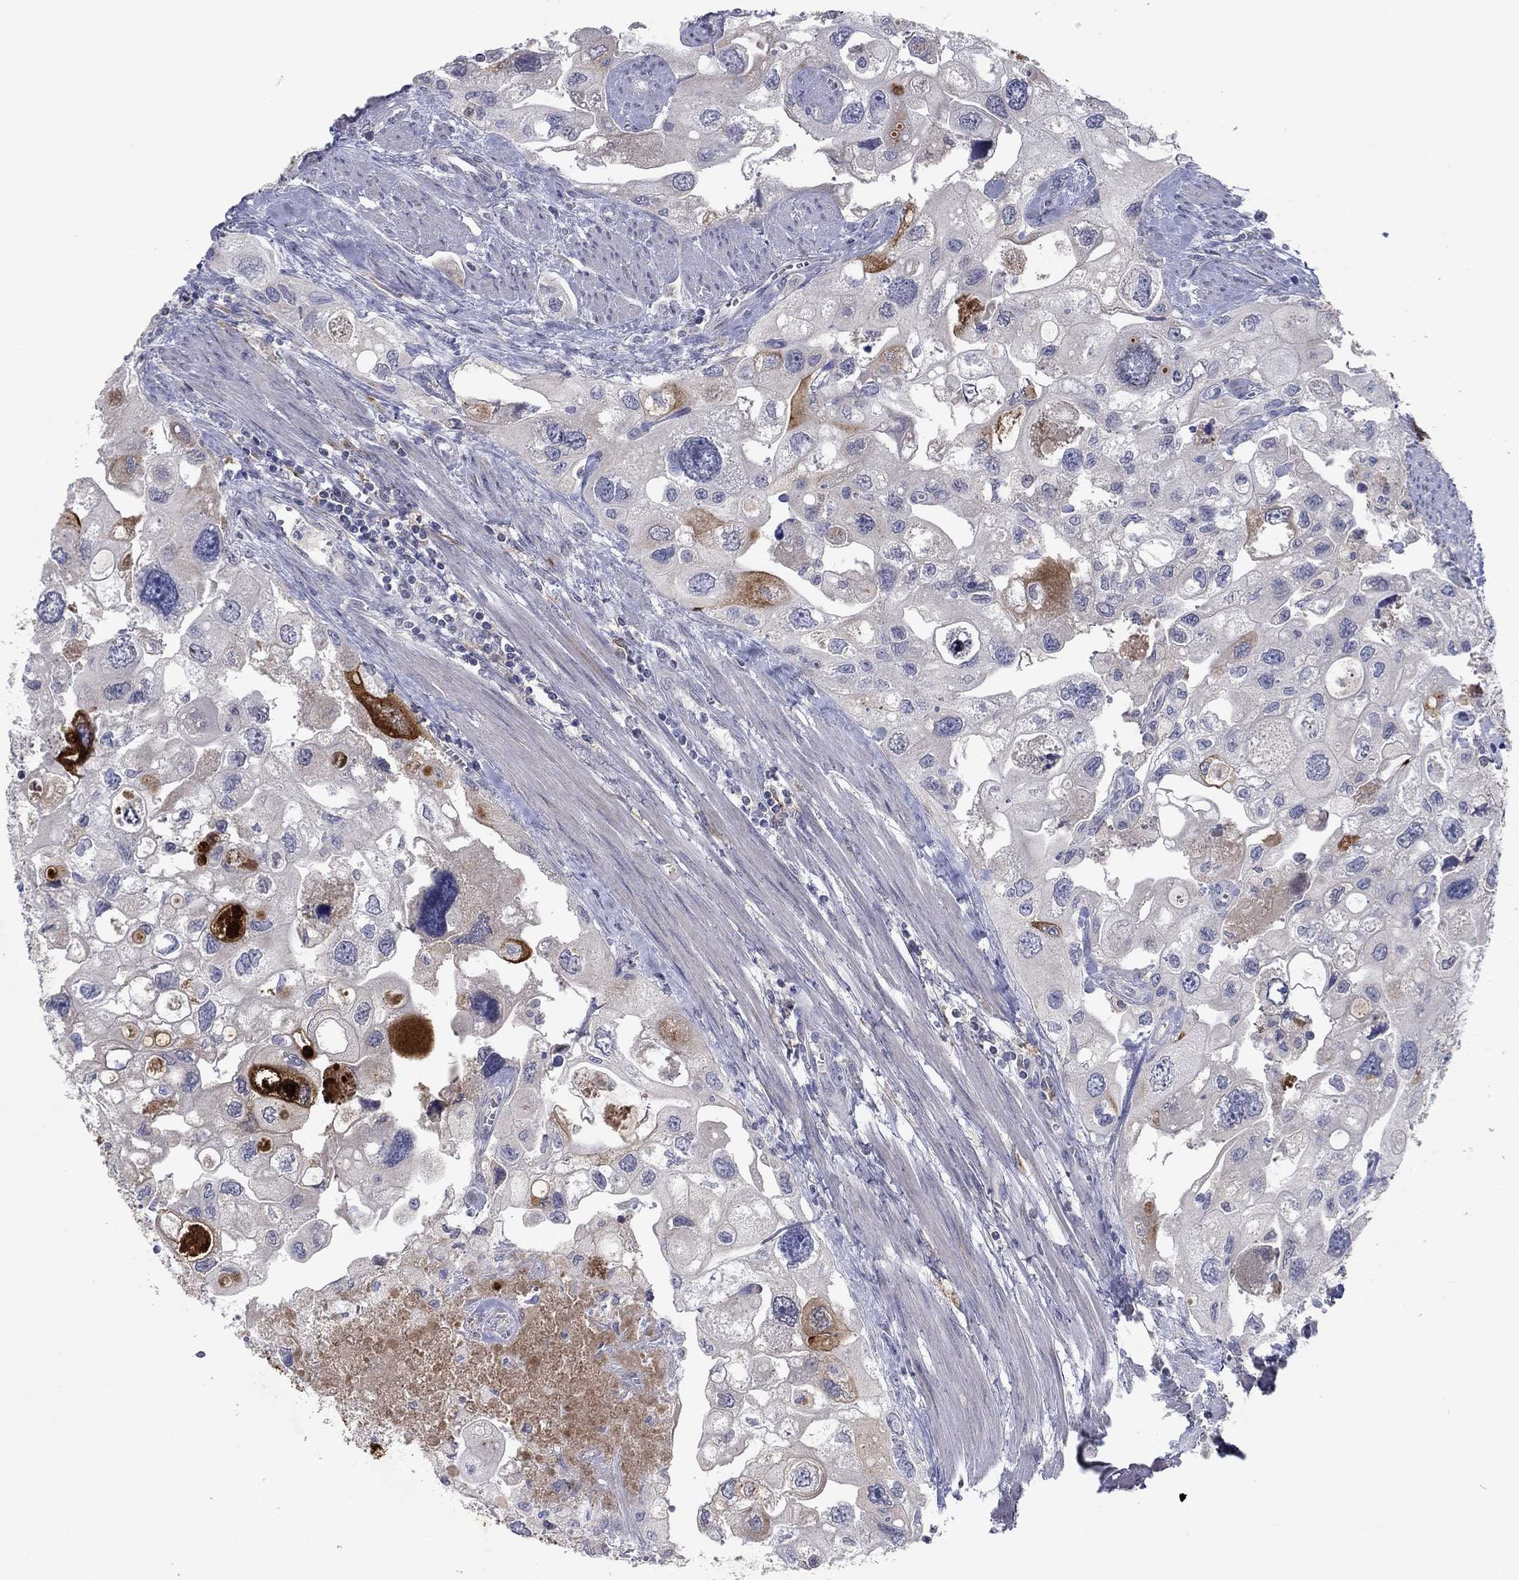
{"staining": {"intensity": "strong", "quantity": "<25%", "location": "cytoplasmic/membranous"}, "tissue": "urothelial cancer", "cell_type": "Tumor cells", "image_type": "cancer", "snomed": [{"axis": "morphology", "description": "Urothelial carcinoma, High grade"}, {"axis": "topography", "description": "Urinary bladder"}], "caption": "Protein staining of urothelial carcinoma (high-grade) tissue shows strong cytoplasmic/membranous expression in about <25% of tumor cells.", "gene": "PTGDS", "patient": {"sex": "male", "age": 59}}